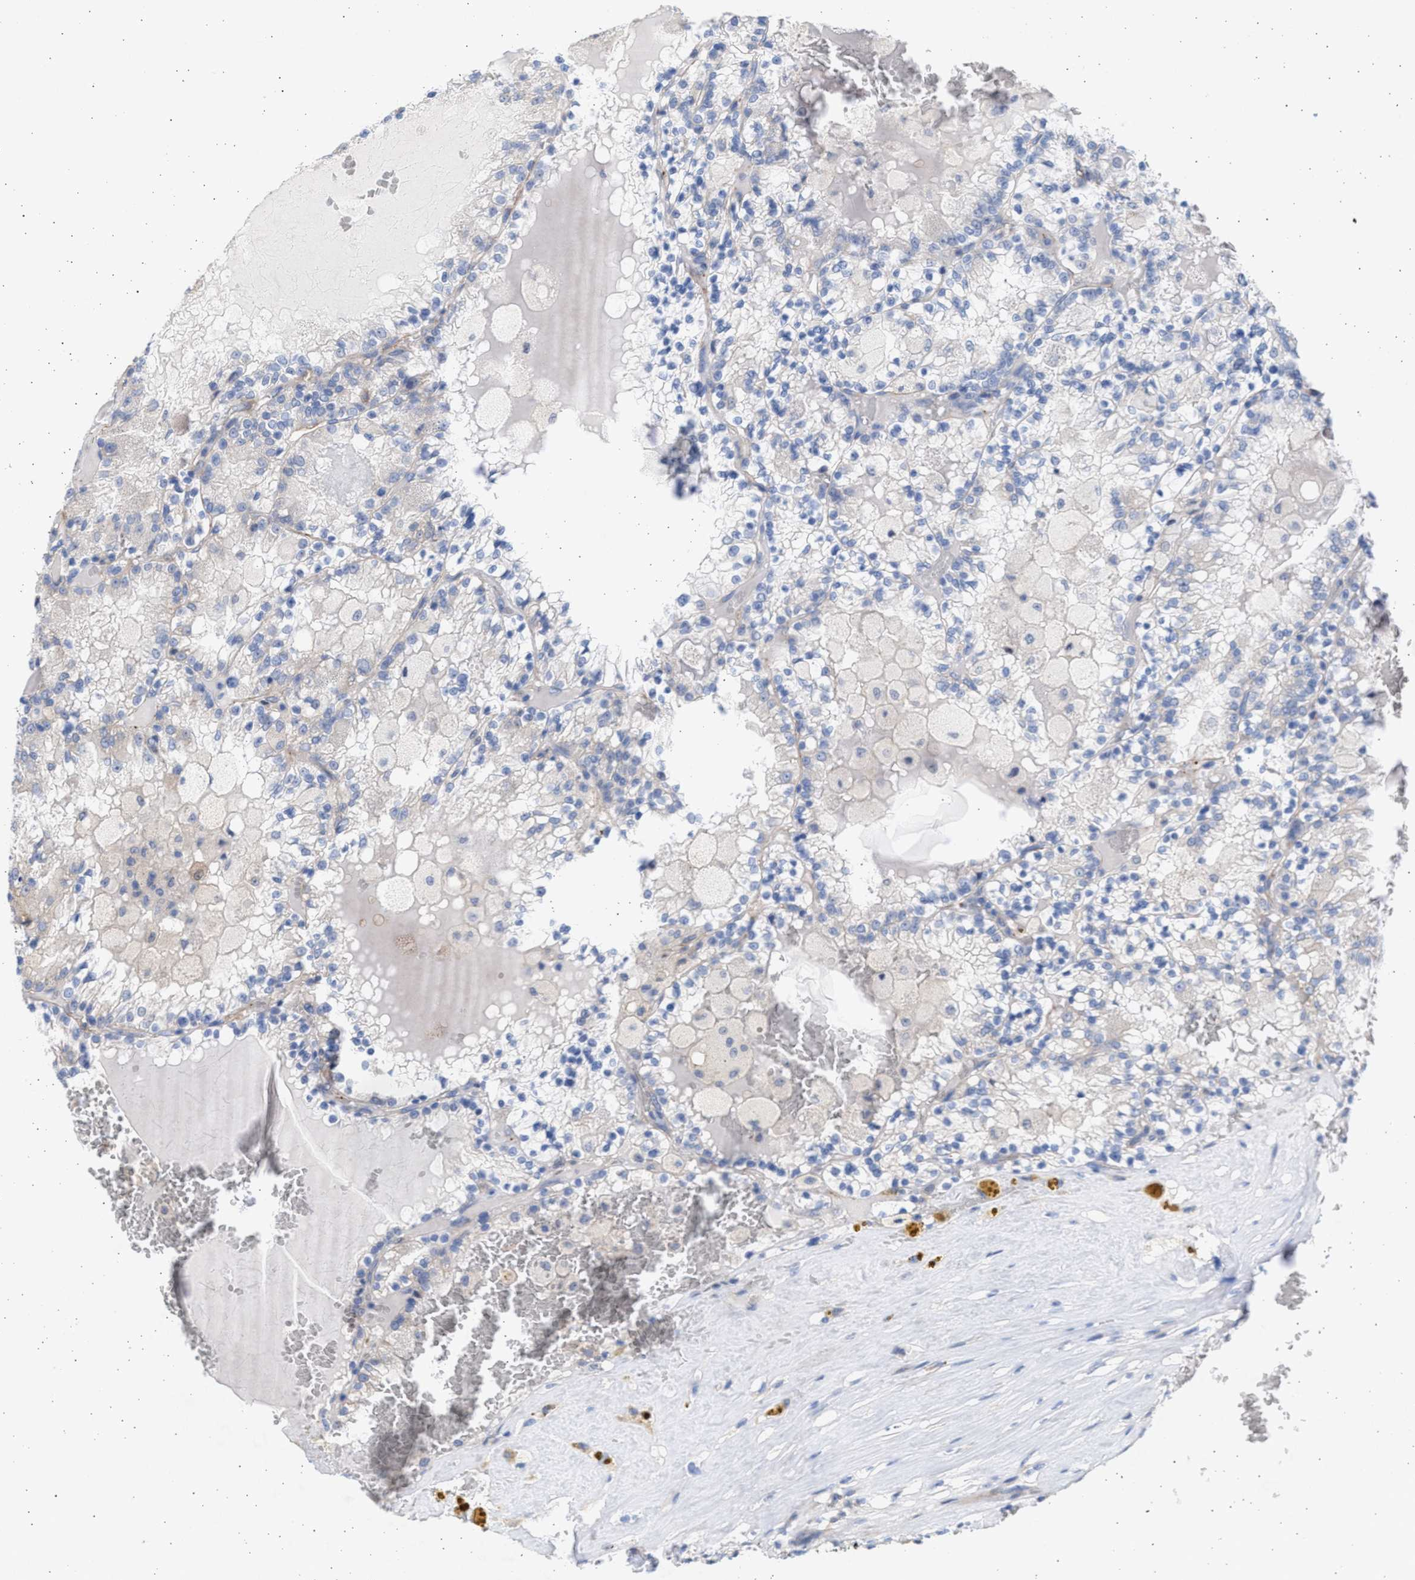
{"staining": {"intensity": "negative", "quantity": "none", "location": "none"}, "tissue": "renal cancer", "cell_type": "Tumor cells", "image_type": "cancer", "snomed": [{"axis": "morphology", "description": "Adenocarcinoma, NOS"}, {"axis": "topography", "description": "Kidney"}], "caption": "There is no significant staining in tumor cells of renal cancer. Nuclei are stained in blue.", "gene": "NBR1", "patient": {"sex": "female", "age": 56}}